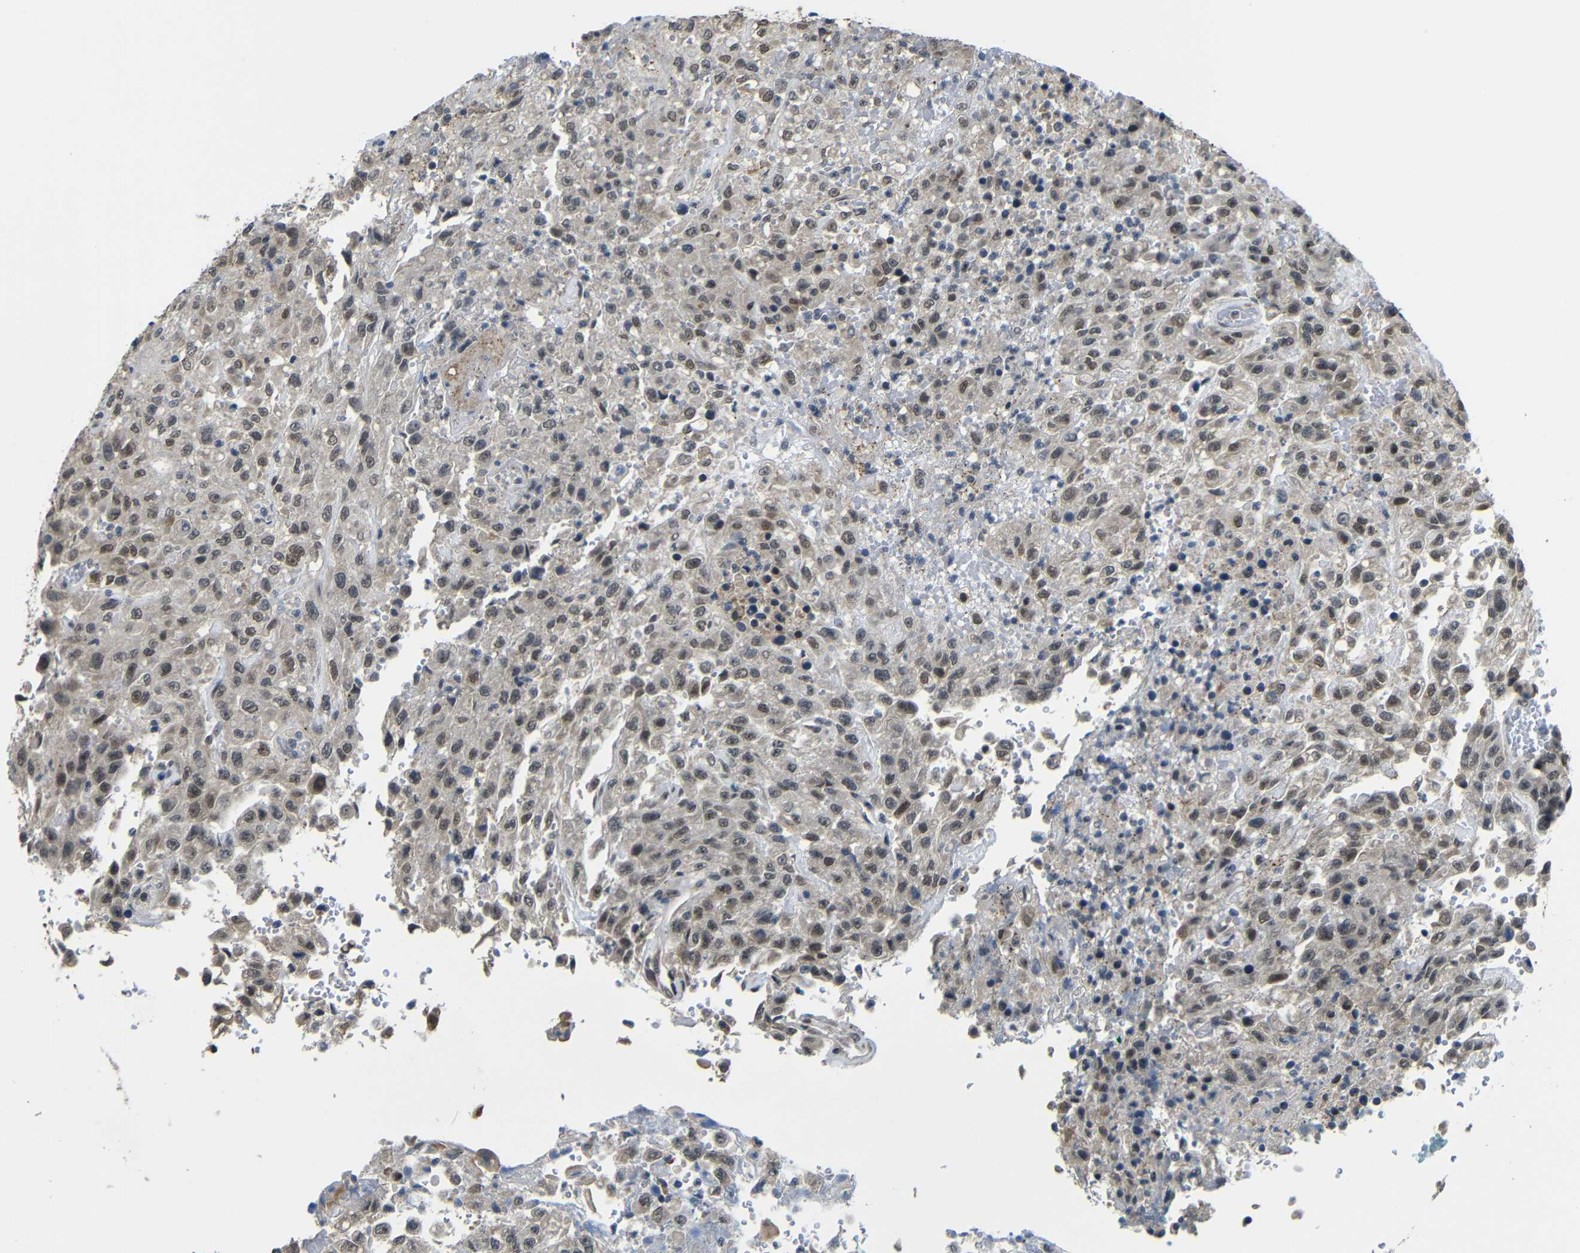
{"staining": {"intensity": "weak", "quantity": ">75%", "location": "cytoplasmic/membranous,nuclear"}, "tissue": "urothelial cancer", "cell_type": "Tumor cells", "image_type": "cancer", "snomed": [{"axis": "morphology", "description": "Urothelial carcinoma, High grade"}, {"axis": "topography", "description": "Urinary bladder"}], "caption": "Urothelial carcinoma (high-grade) stained with immunohistochemistry exhibits weak cytoplasmic/membranous and nuclear staining in approximately >75% of tumor cells.", "gene": "FAM172A", "patient": {"sex": "male", "age": 46}}